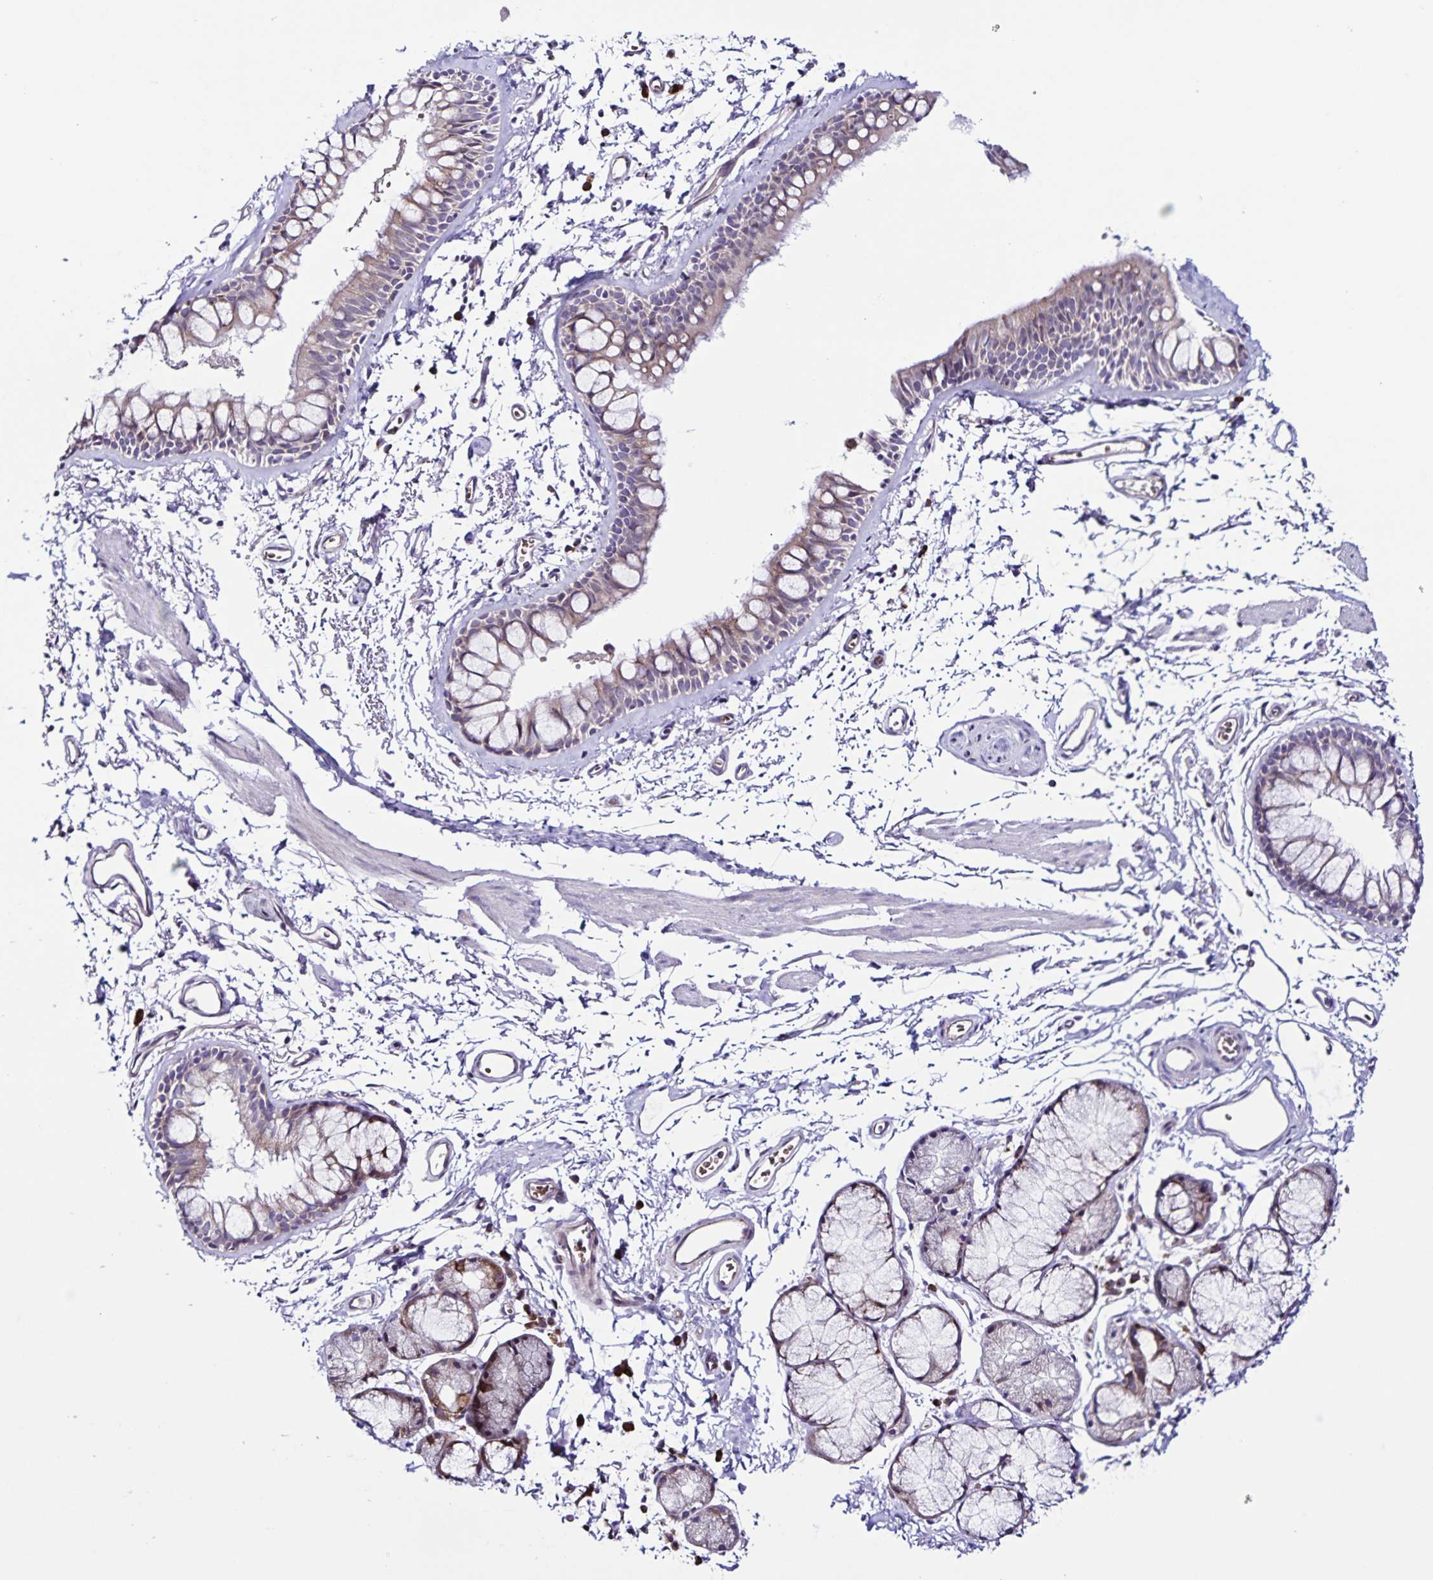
{"staining": {"intensity": "weak", "quantity": "25%-75%", "location": "cytoplasmic/membranous"}, "tissue": "bronchus", "cell_type": "Respiratory epithelial cells", "image_type": "normal", "snomed": [{"axis": "morphology", "description": "Normal tissue, NOS"}, {"axis": "topography", "description": "Cartilage tissue"}, {"axis": "topography", "description": "Bronchus"}], "caption": "Human bronchus stained for a protein (brown) shows weak cytoplasmic/membranous positive expression in approximately 25%-75% of respiratory epithelial cells.", "gene": "RNFT2", "patient": {"sex": "female", "age": 79}}